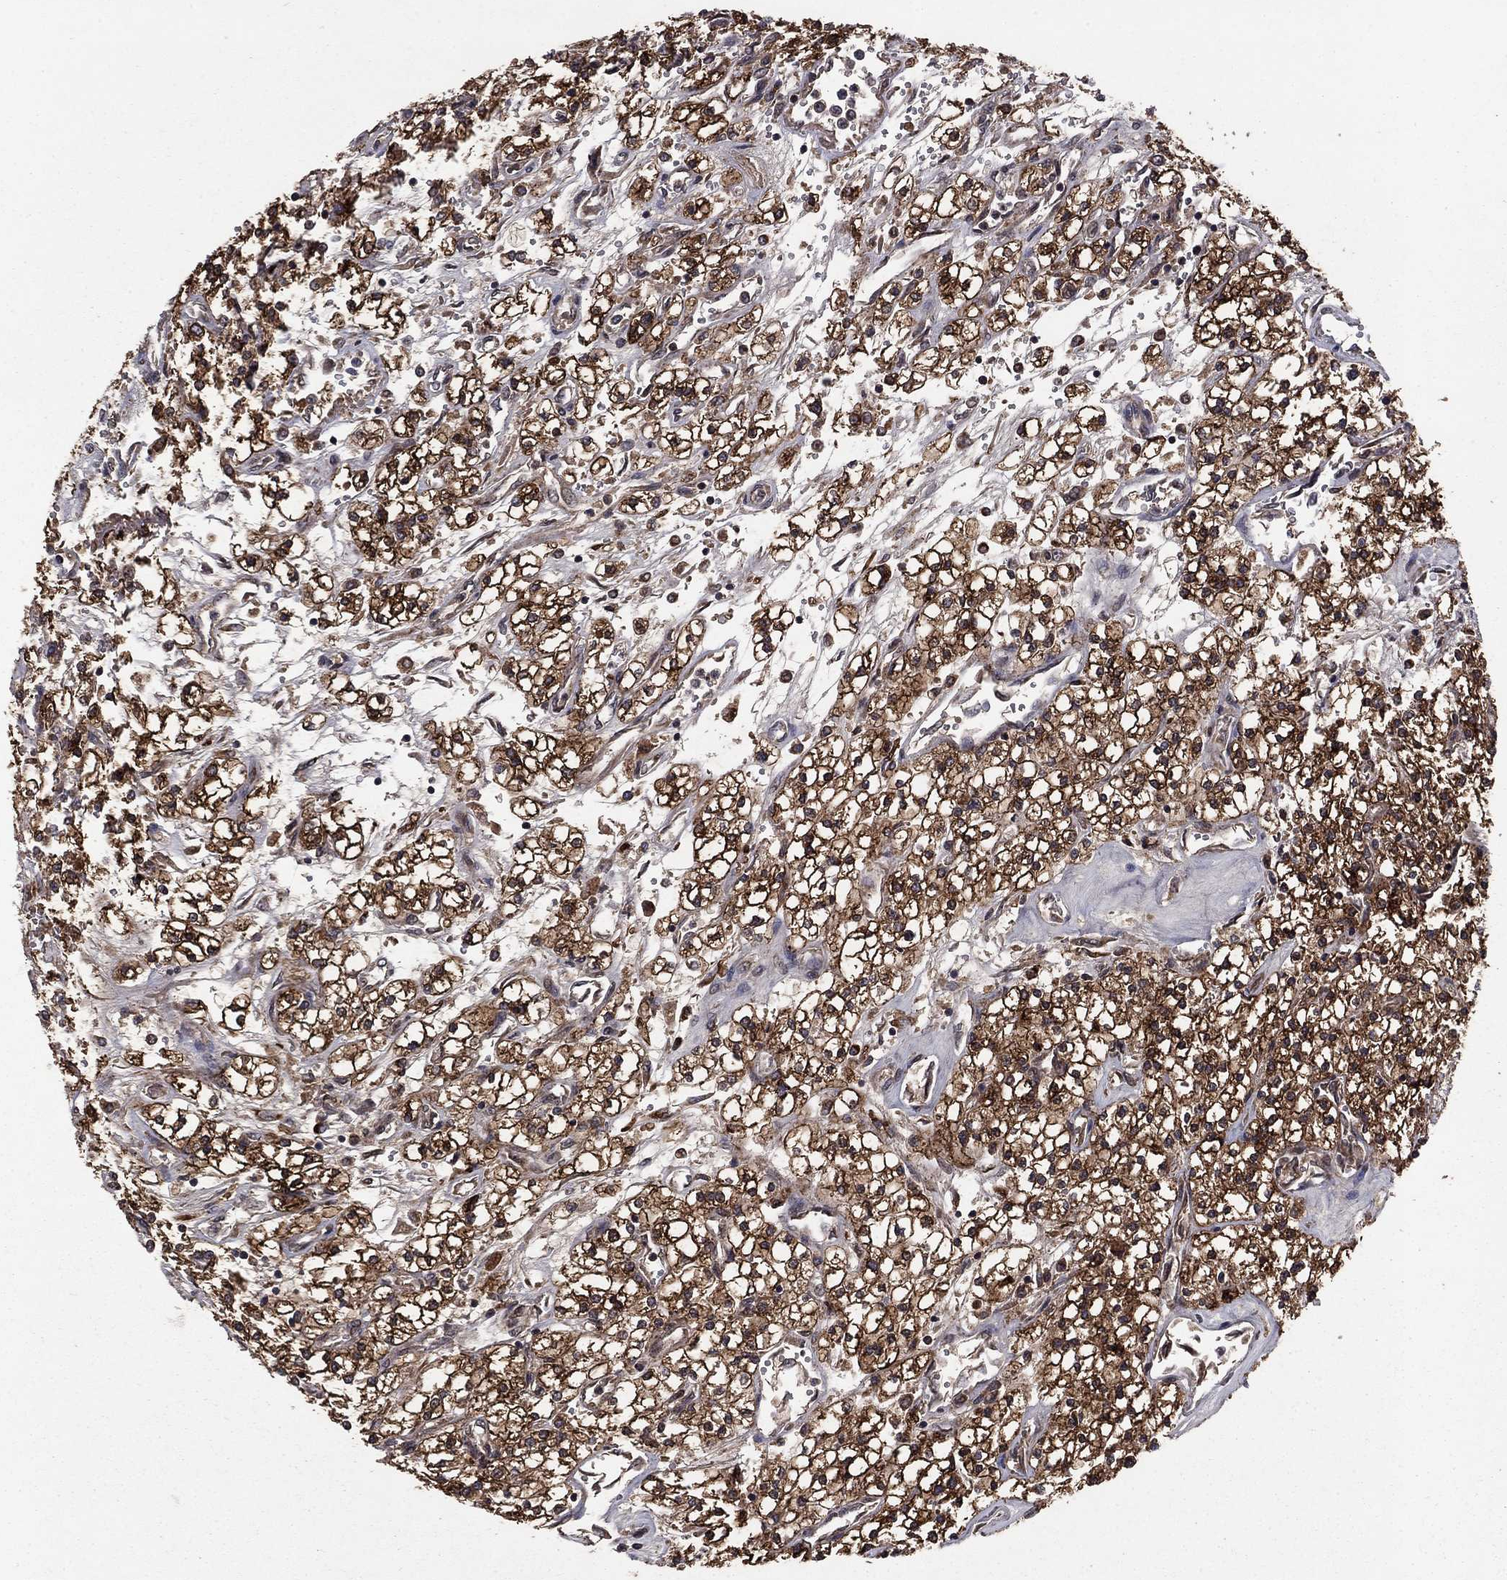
{"staining": {"intensity": "strong", "quantity": ">75%", "location": "cytoplasmic/membranous"}, "tissue": "renal cancer", "cell_type": "Tumor cells", "image_type": "cancer", "snomed": [{"axis": "morphology", "description": "Adenocarcinoma, NOS"}, {"axis": "topography", "description": "Kidney"}], "caption": "Renal cancer was stained to show a protein in brown. There is high levels of strong cytoplasmic/membranous staining in about >75% of tumor cells.", "gene": "DHRS1", "patient": {"sex": "male", "age": 80}}